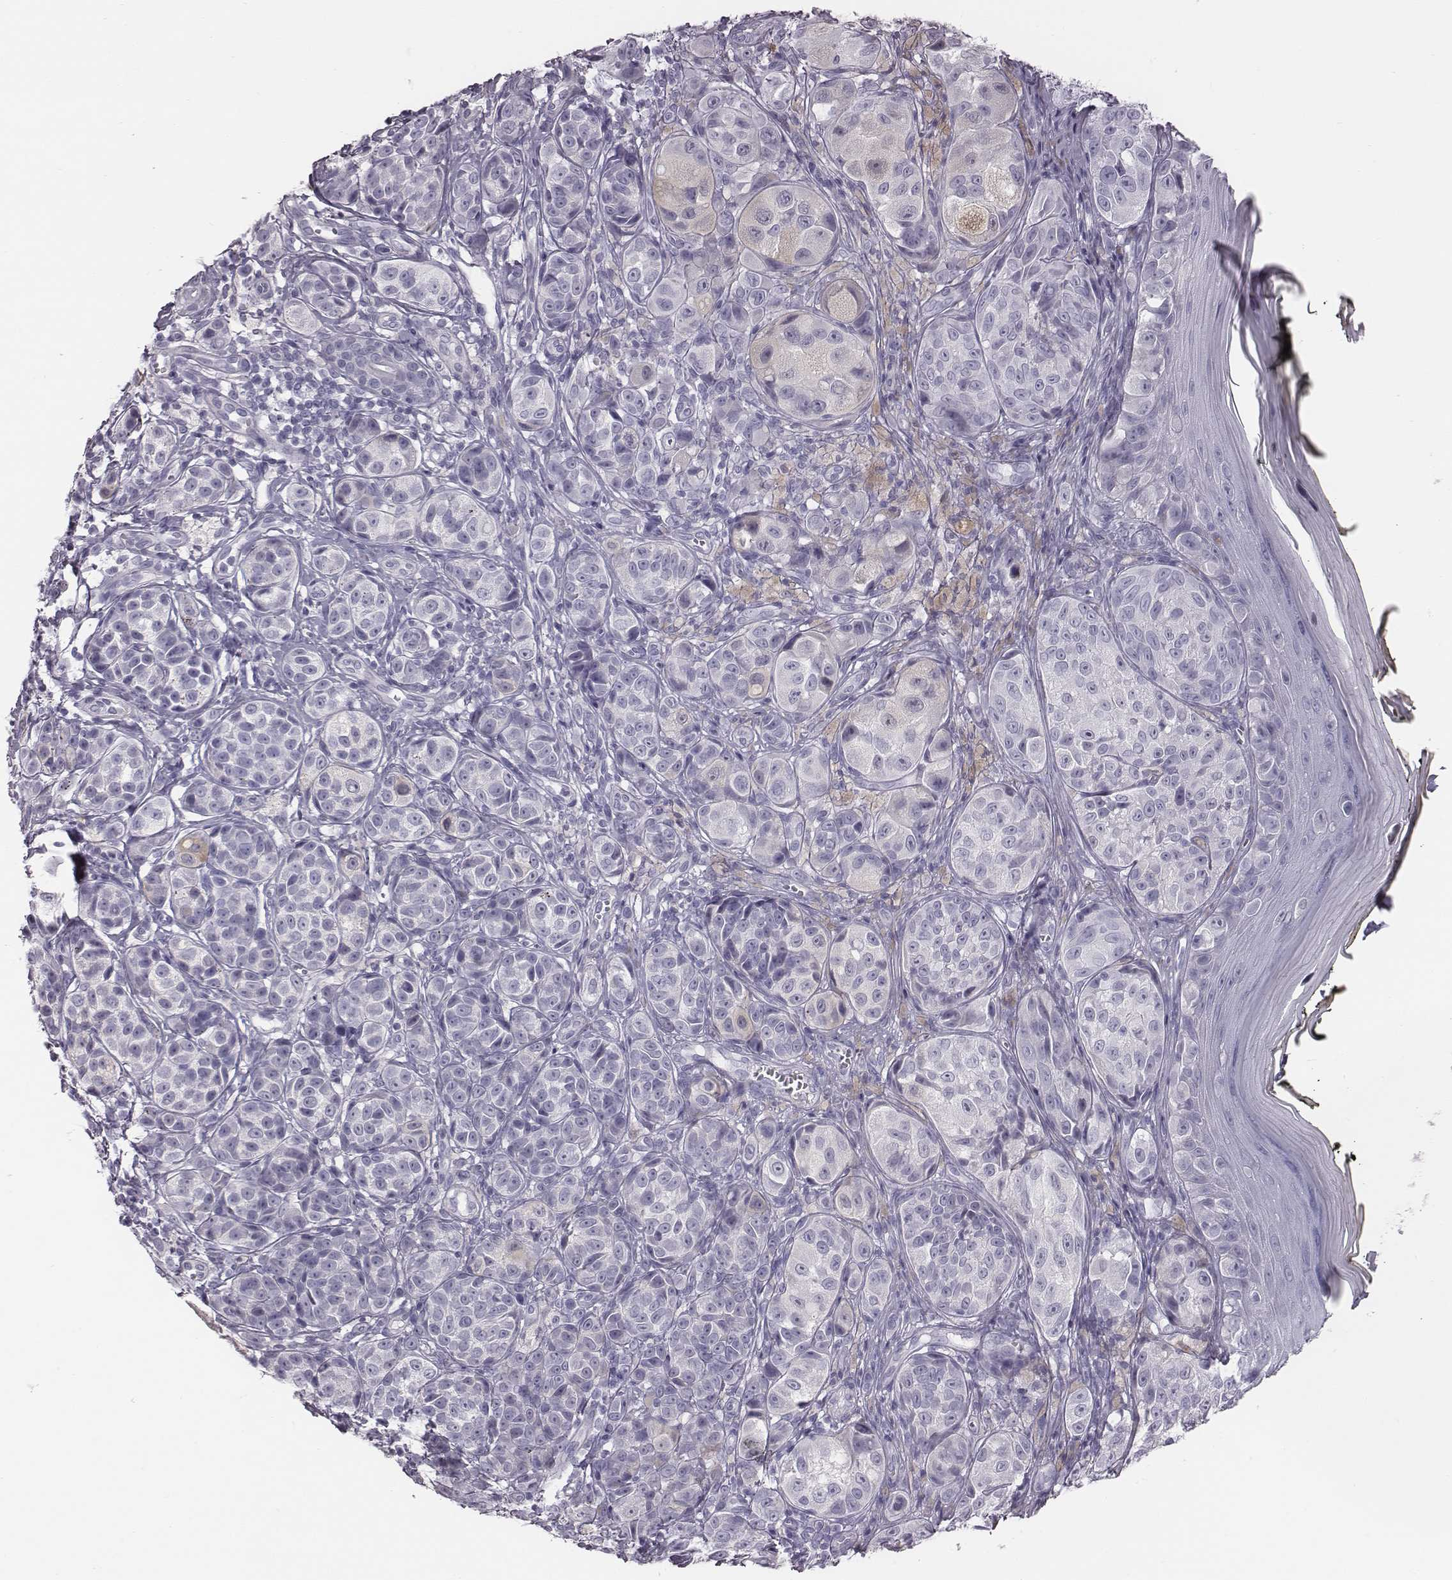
{"staining": {"intensity": "negative", "quantity": "none", "location": "none"}, "tissue": "melanoma", "cell_type": "Tumor cells", "image_type": "cancer", "snomed": [{"axis": "morphology", "description": "Malignant melanoma, NOS"}, {"axis": "topography", "description": "Skin"}], "caption": "An image of melanoma stained for a protein shows no brown staining in tumor cells.", "gene": "CRISP1", "patient": {"sex": "male", "age": 48}}